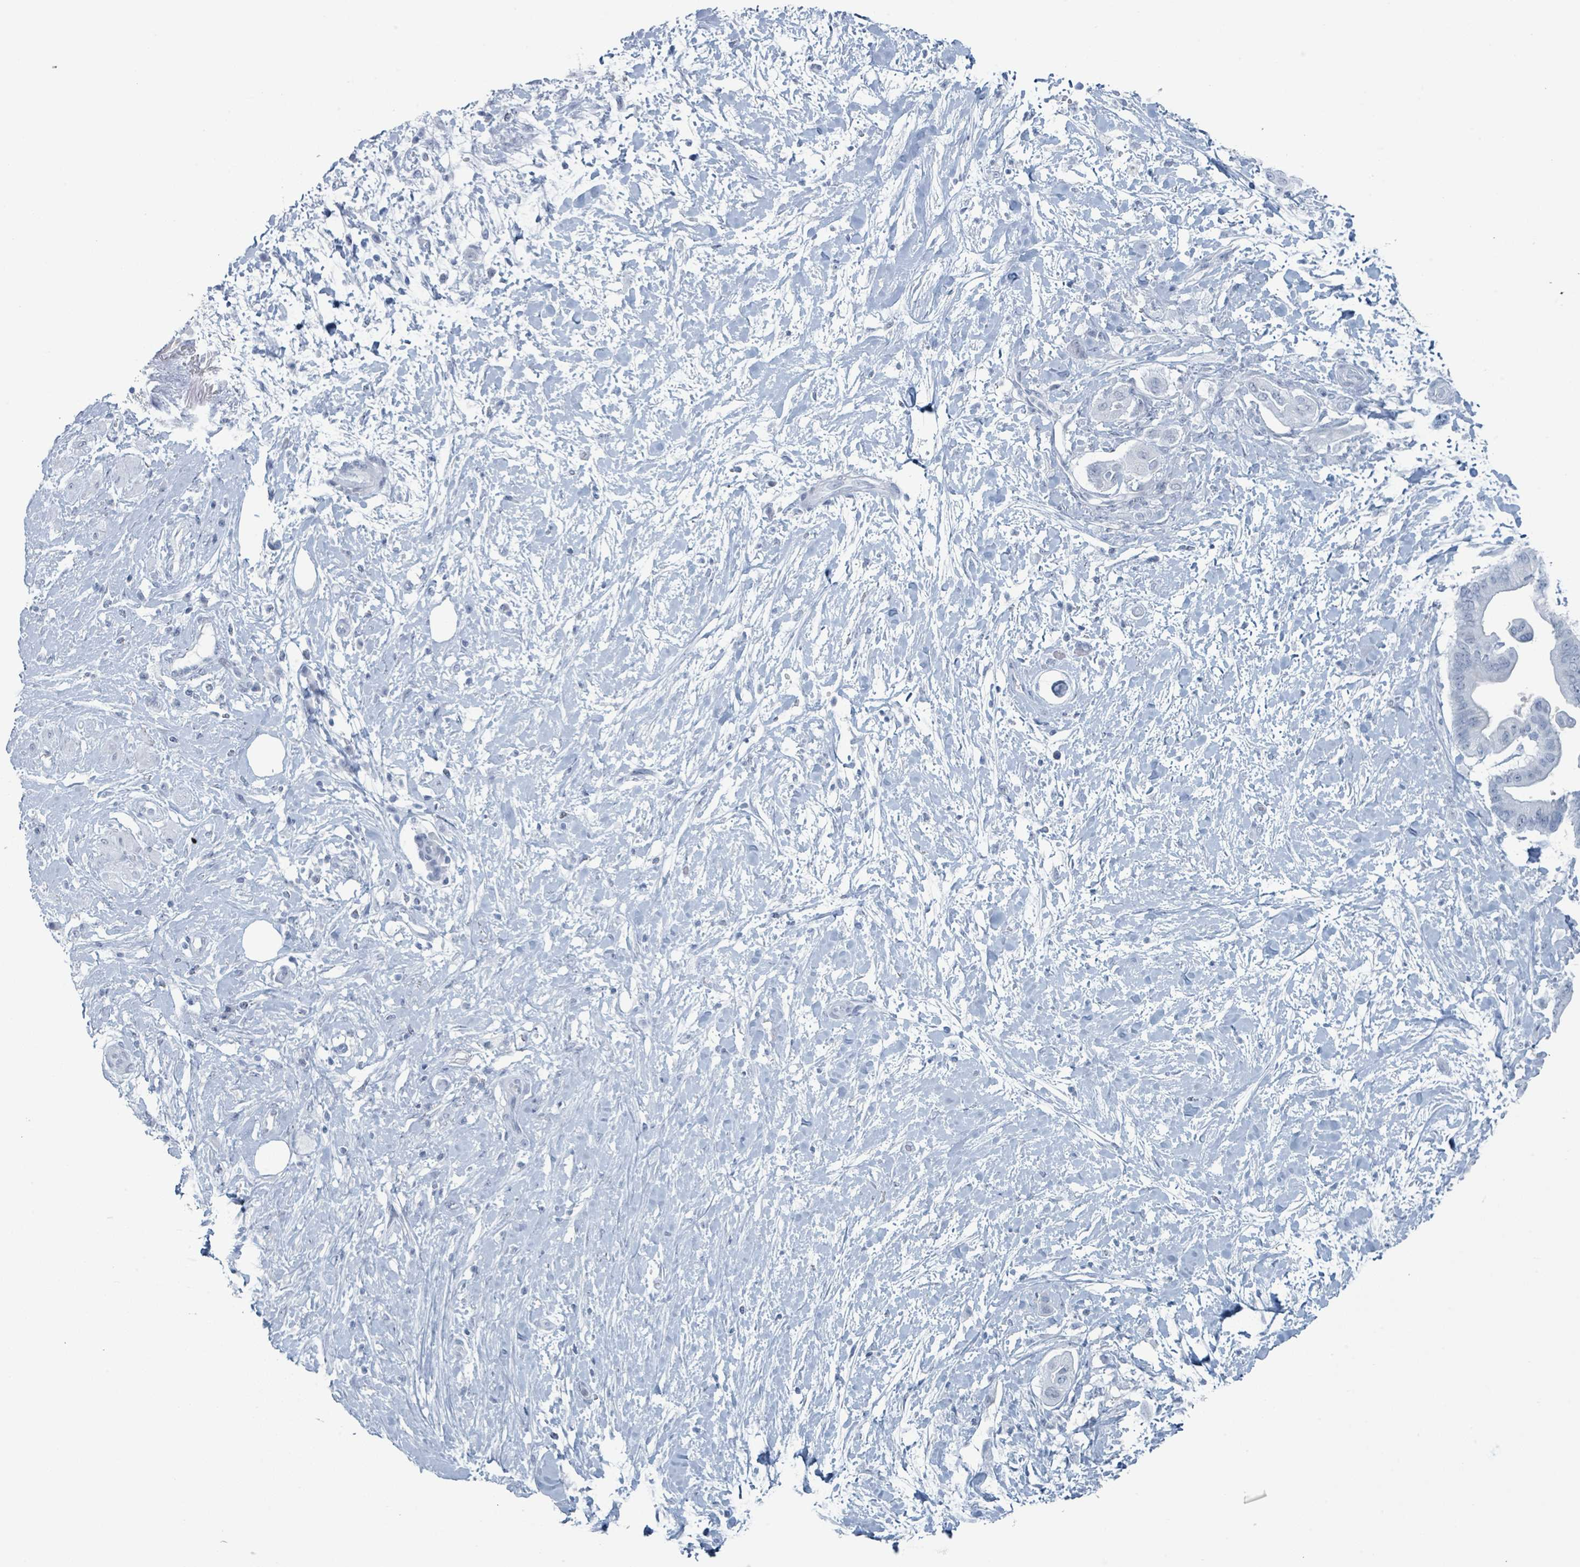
{"staining": {"intensity": "negative", "quantity": "none", "location": "none"}, "tissue": "pancreatic cancer", "cell_type": "Tumor cells", "image_type": "cancer", "snomed": [{"axis": "morphology", "description": "Adenocarcinoma, NOS"}, {"axis": "topography", "description": "Pancreas"}], "caption": "A photomicrograph of human pancreatic cancer (adenocarcinoma) is negative for staining in tumor cells. (Stains: DAB (3,3'-diaminobenzidine) IHC with hematoxylin counter stain, Microscopy: brightfield microscopy at high magnification).", "gene": "GPR15LG", "patient": {"sex": "male", "age": 68}}